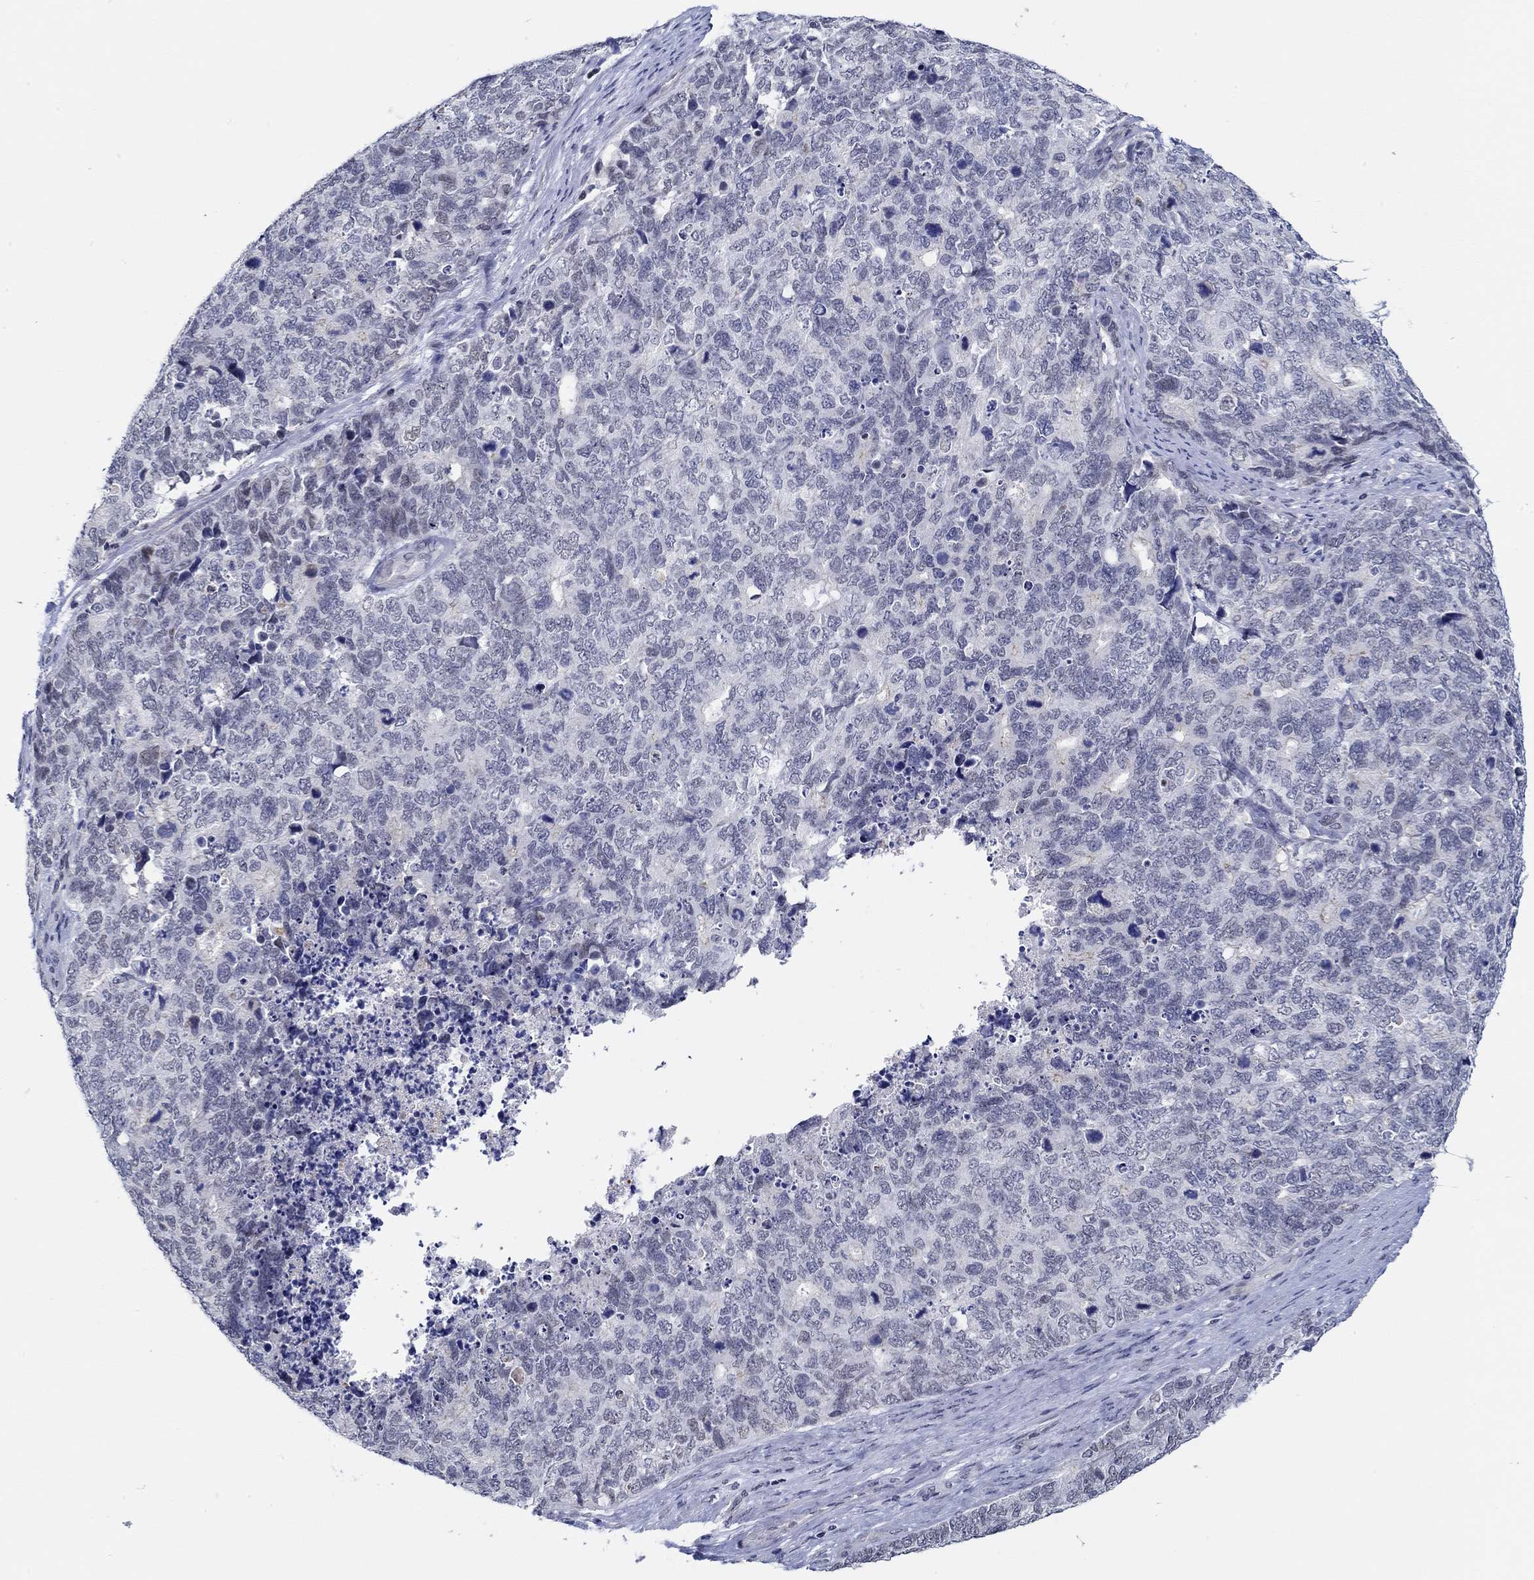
{"staining": {"intensity": "negative", "quantity": "none", "location": "none"}, "tissue": "cervical cancer", "cell_type": "Tumor cells", "image_type": "cancer", "snomed": [{"axis": "morphology", "description": "Squamous cell carcinoma, NOS"}, {"axis": "topography", "description": "Cervix"}], "caption": "This is an immunohistochemistry image of cervical cancer. There is no staining in tumor cells.", "gene": "SLC34A1", "patient": {"sex": "female", "age": 63}}